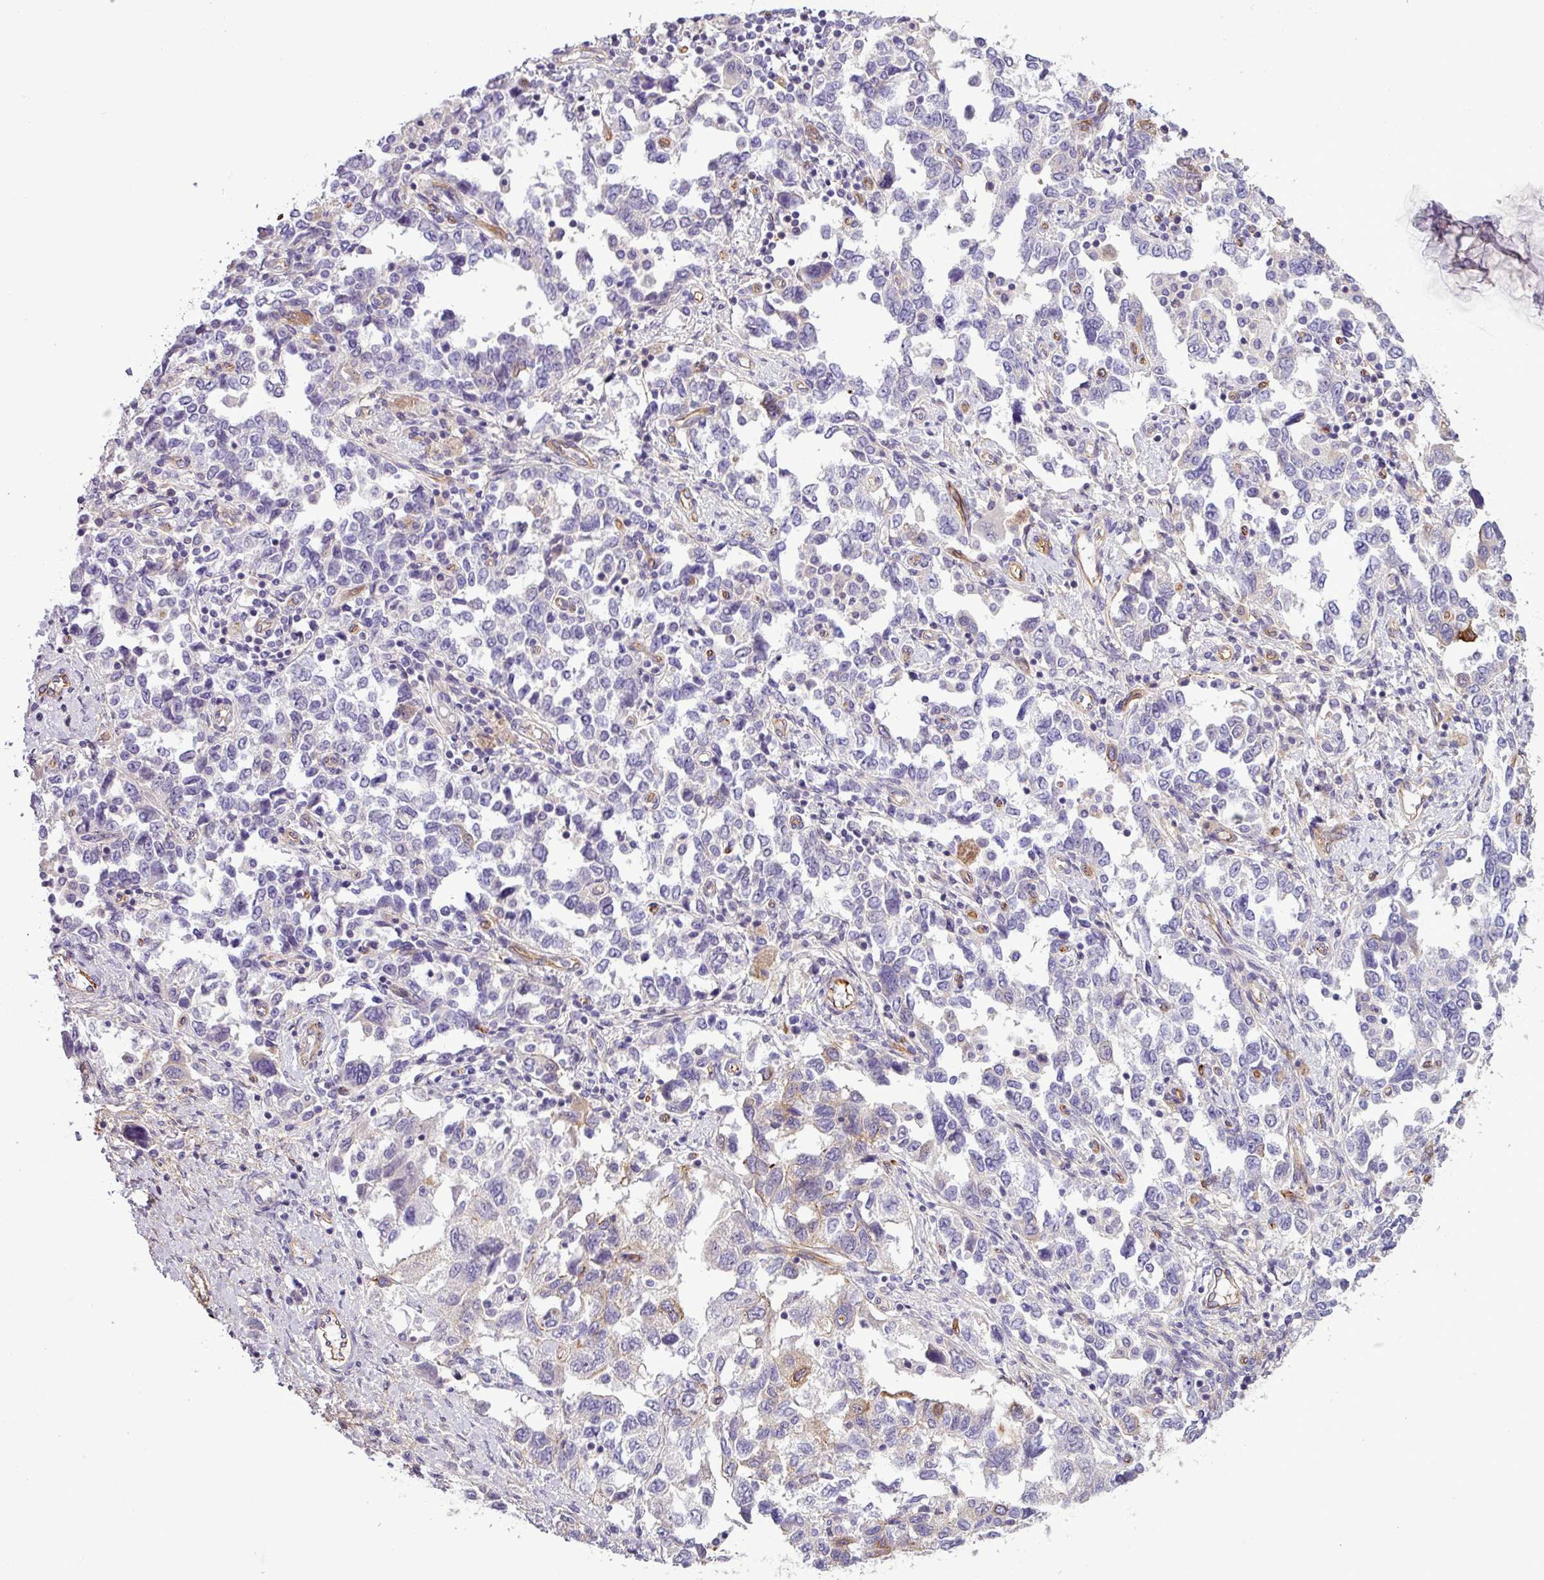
{"staining": {"intensity": "moderate", "quantity": "<25%", "location": "cytoplasmic/membranous"}, "tissue": "ovarian cancer", "cell_type": "Tumor cells", "image_type": "cancer", "snomed": [{"axis": "morphology", "description": "Carcinoma, NOS"}, {"axis": "morphology", "description": "Cystadenocarcinoma, serous, NOS"}, {"axis": "topography", "description": "Ovary"}], "caption": "The histopathology image displays immunohistochemical staining of serous cystadenocarcinoma (ovarian). There is moderate cytoplasmic/membranous positivity is present in about <25% of tumor cells.", "gene": "PARD6A", "patient": {"sex": "female", "age": 69}}